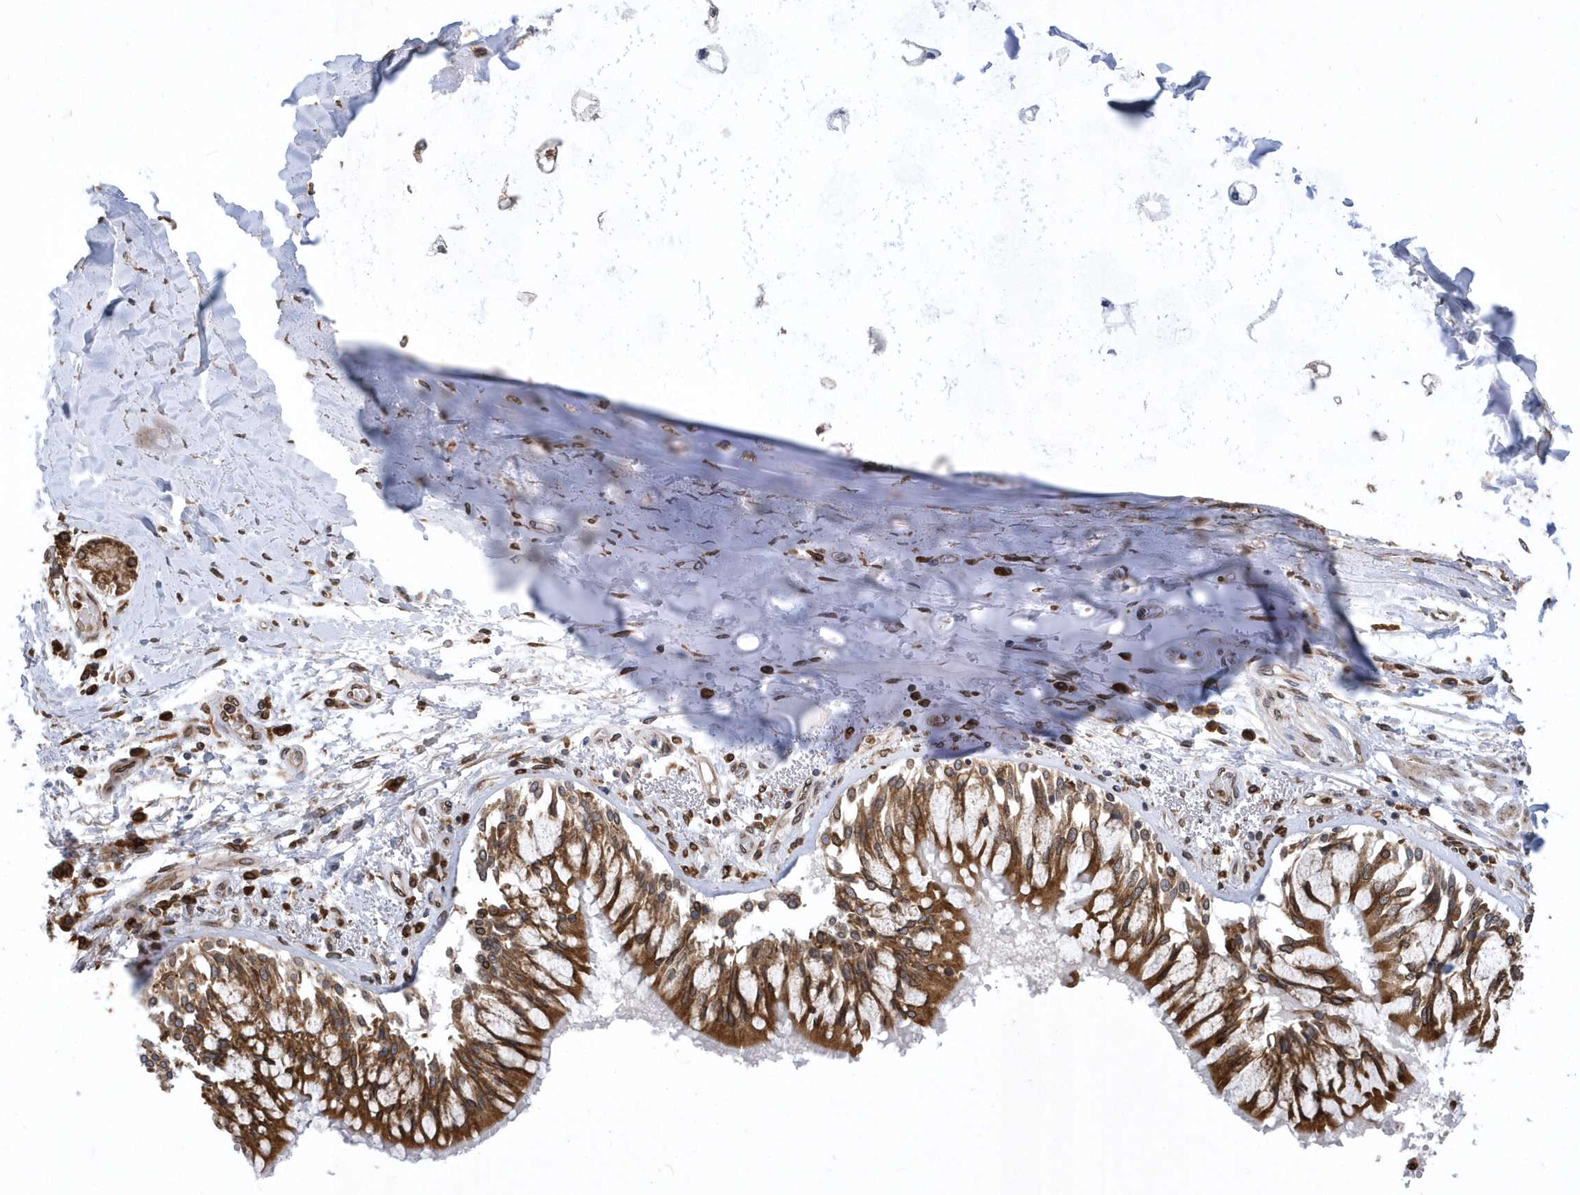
{"staining": {"intensity": "negative", "quantity": "none", "location": "none"}, "tissue": "adipose tissue", "cell_type": "Adipocytes", "image_type": "normal", "snomed": [{"axis": "morphology", "description": "Normal tissue, NOS"}, {"axis": "topography", "description": "Cartilage tissue"}, {"axis": "topography", "description": "Bronchus"}, {"axis": "topography", "description": "Lung"}, {"axis": "topography", "description": "Peripheral nerve tissue"}], "caption": "DAB immunohistochemical staining of benign adipose tissue displays no significant positivity in adipocytes. The staining is performed using DAB (3,3'-diaminobenzidine) brown chromogen with nuclei counter-stained in using hematoxylin.", "gene": "VAMP7", "patient": {"sex": "female", "age": 49}}